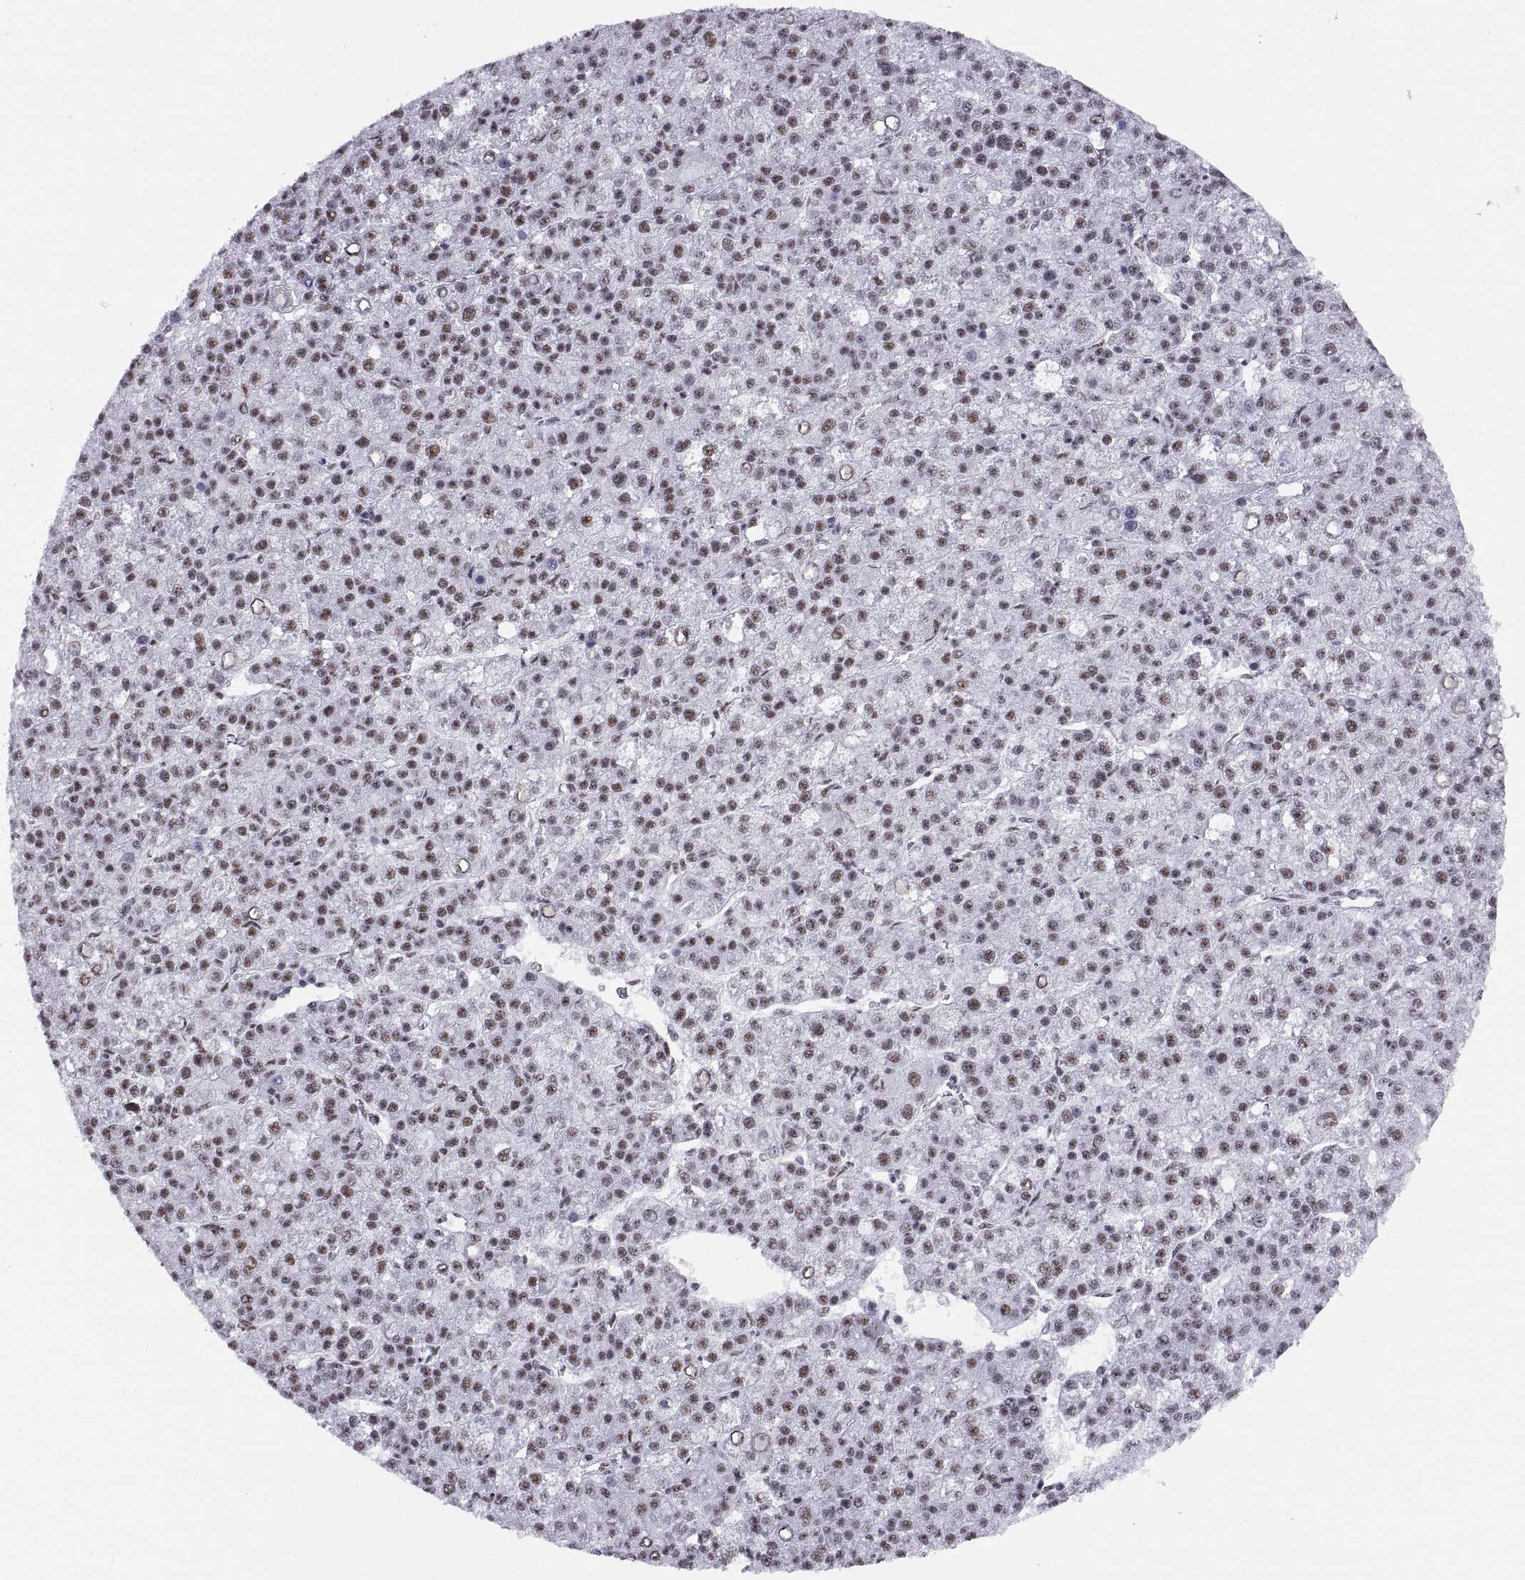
{"staining": {"intensity": "moderate", "quantity": ">75%", "location": "nuclear"}, "tissue": "liver cancer", "cell_type": "Tumor cells", "image_type": "cancer", "snomed": [{"axis": "morphology", "description": "Carcinoma, Hepatocellular, NOS"}, {"axis": "topography", "description": "Liver"}], "caption": "Human hepatocellular carcinoma (liver) stained with a protein marker shows moderate staining in tumor cells.", "gene": "NEUROD6", "patient": {"sex": "female", "age": 60}}